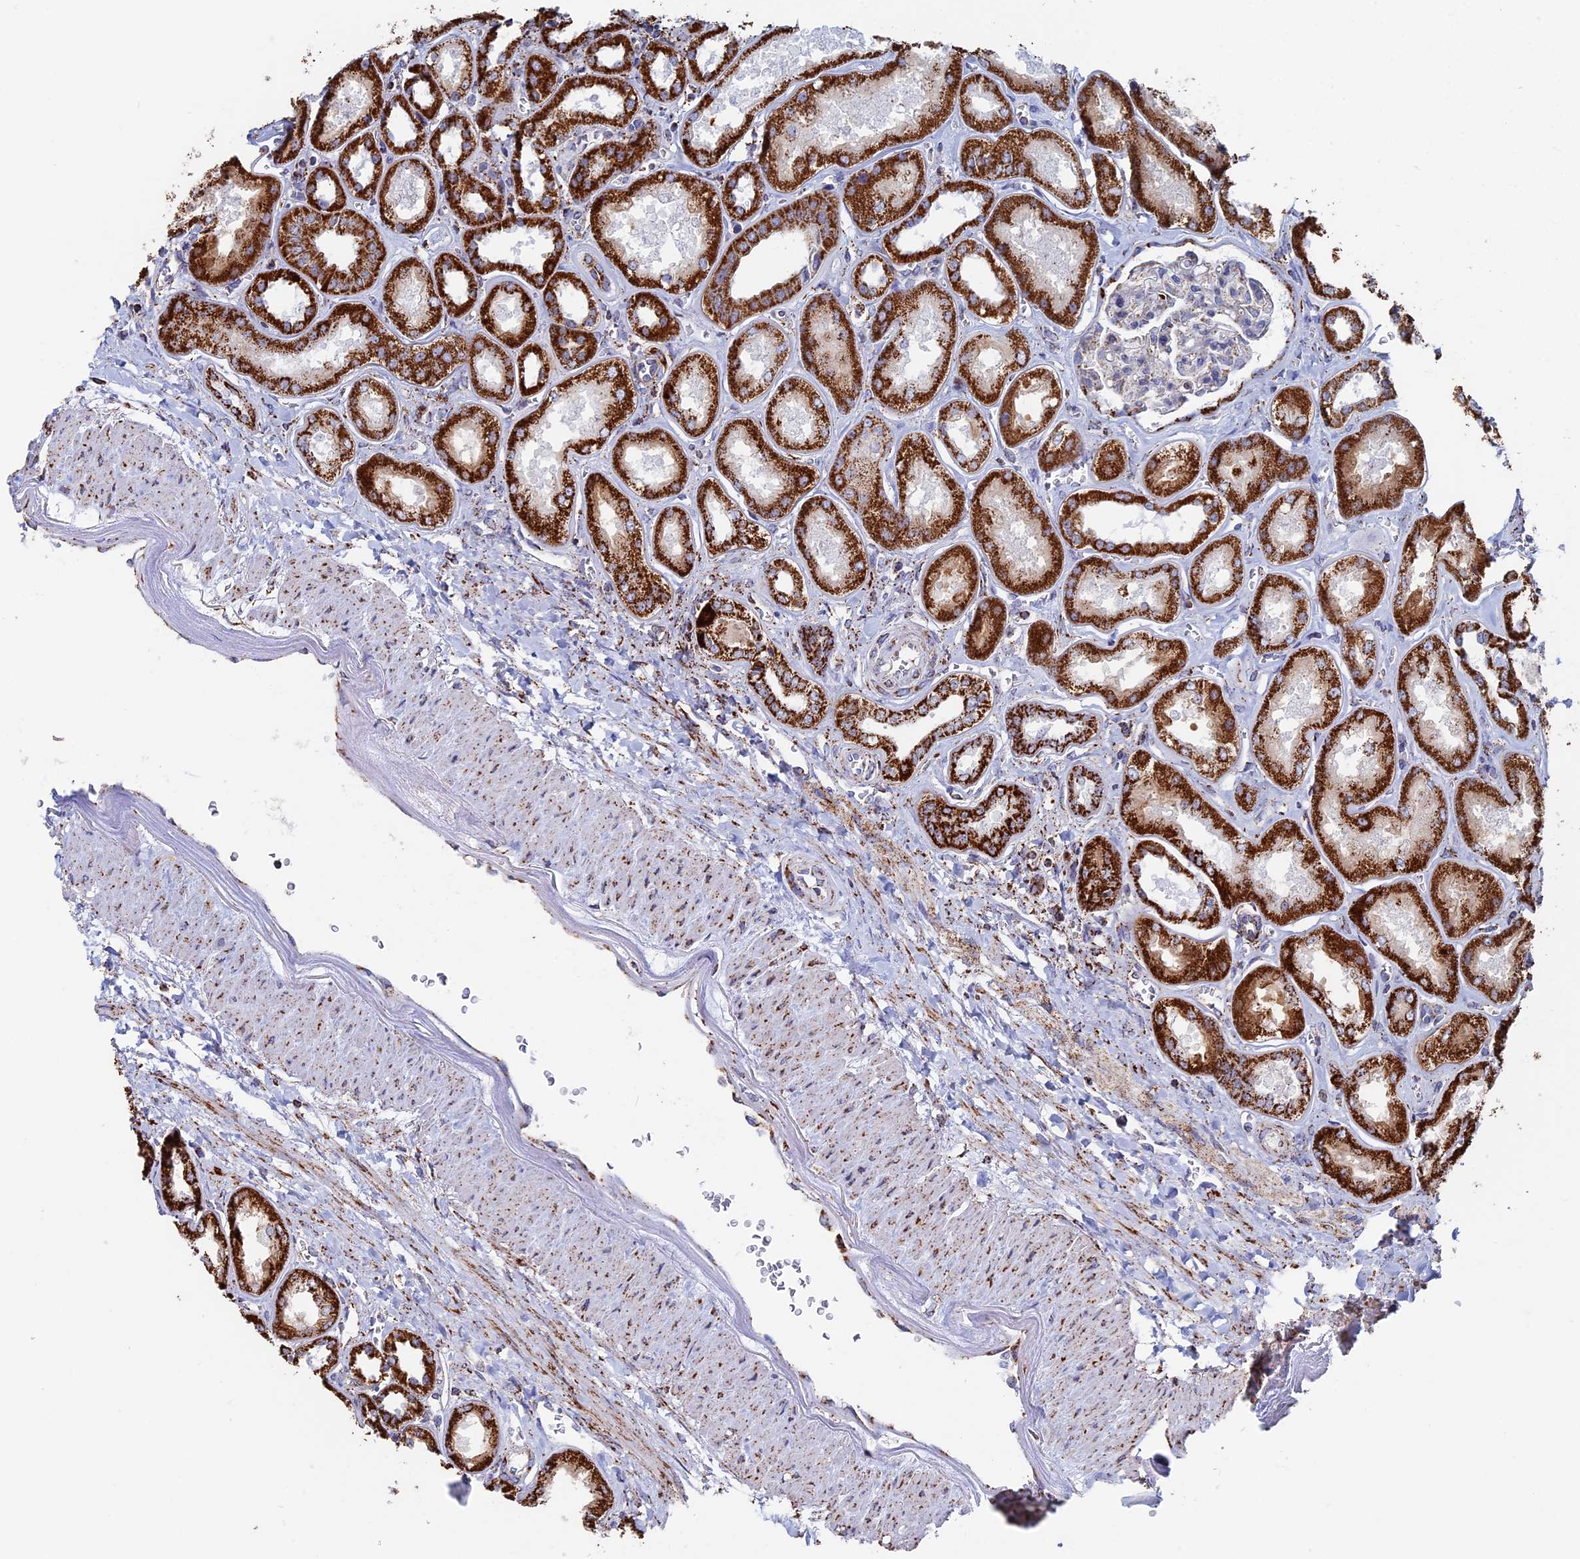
{"staining": {"intensity": "negative", "quantity": "none", "location": "none"}, "tissue": "kidney", "cell_type": "Cells in glomeruli", "image_type": "normal", "snomed": [{"axis": "morphology", "description": "Normal tissue, NOS"}, {"axis": "morphology", "description": "Adenocarcinoma, NOS"}, {"axis": "topography", "description": "Kidney"}], "caption": "This is a image of immunohistochemistry staining of unremarkable kidney, which shows no positivity in cells in glomeruli. The staining was performed using DAB (3,3'-diaminobenzidine) to visualize the protein expression in brown, while the nuclei were stained in blue with hematoxylin (Magnification: 20x).", "gene": "SEC24D", "patient": {"sex": "female", "age": 68}}